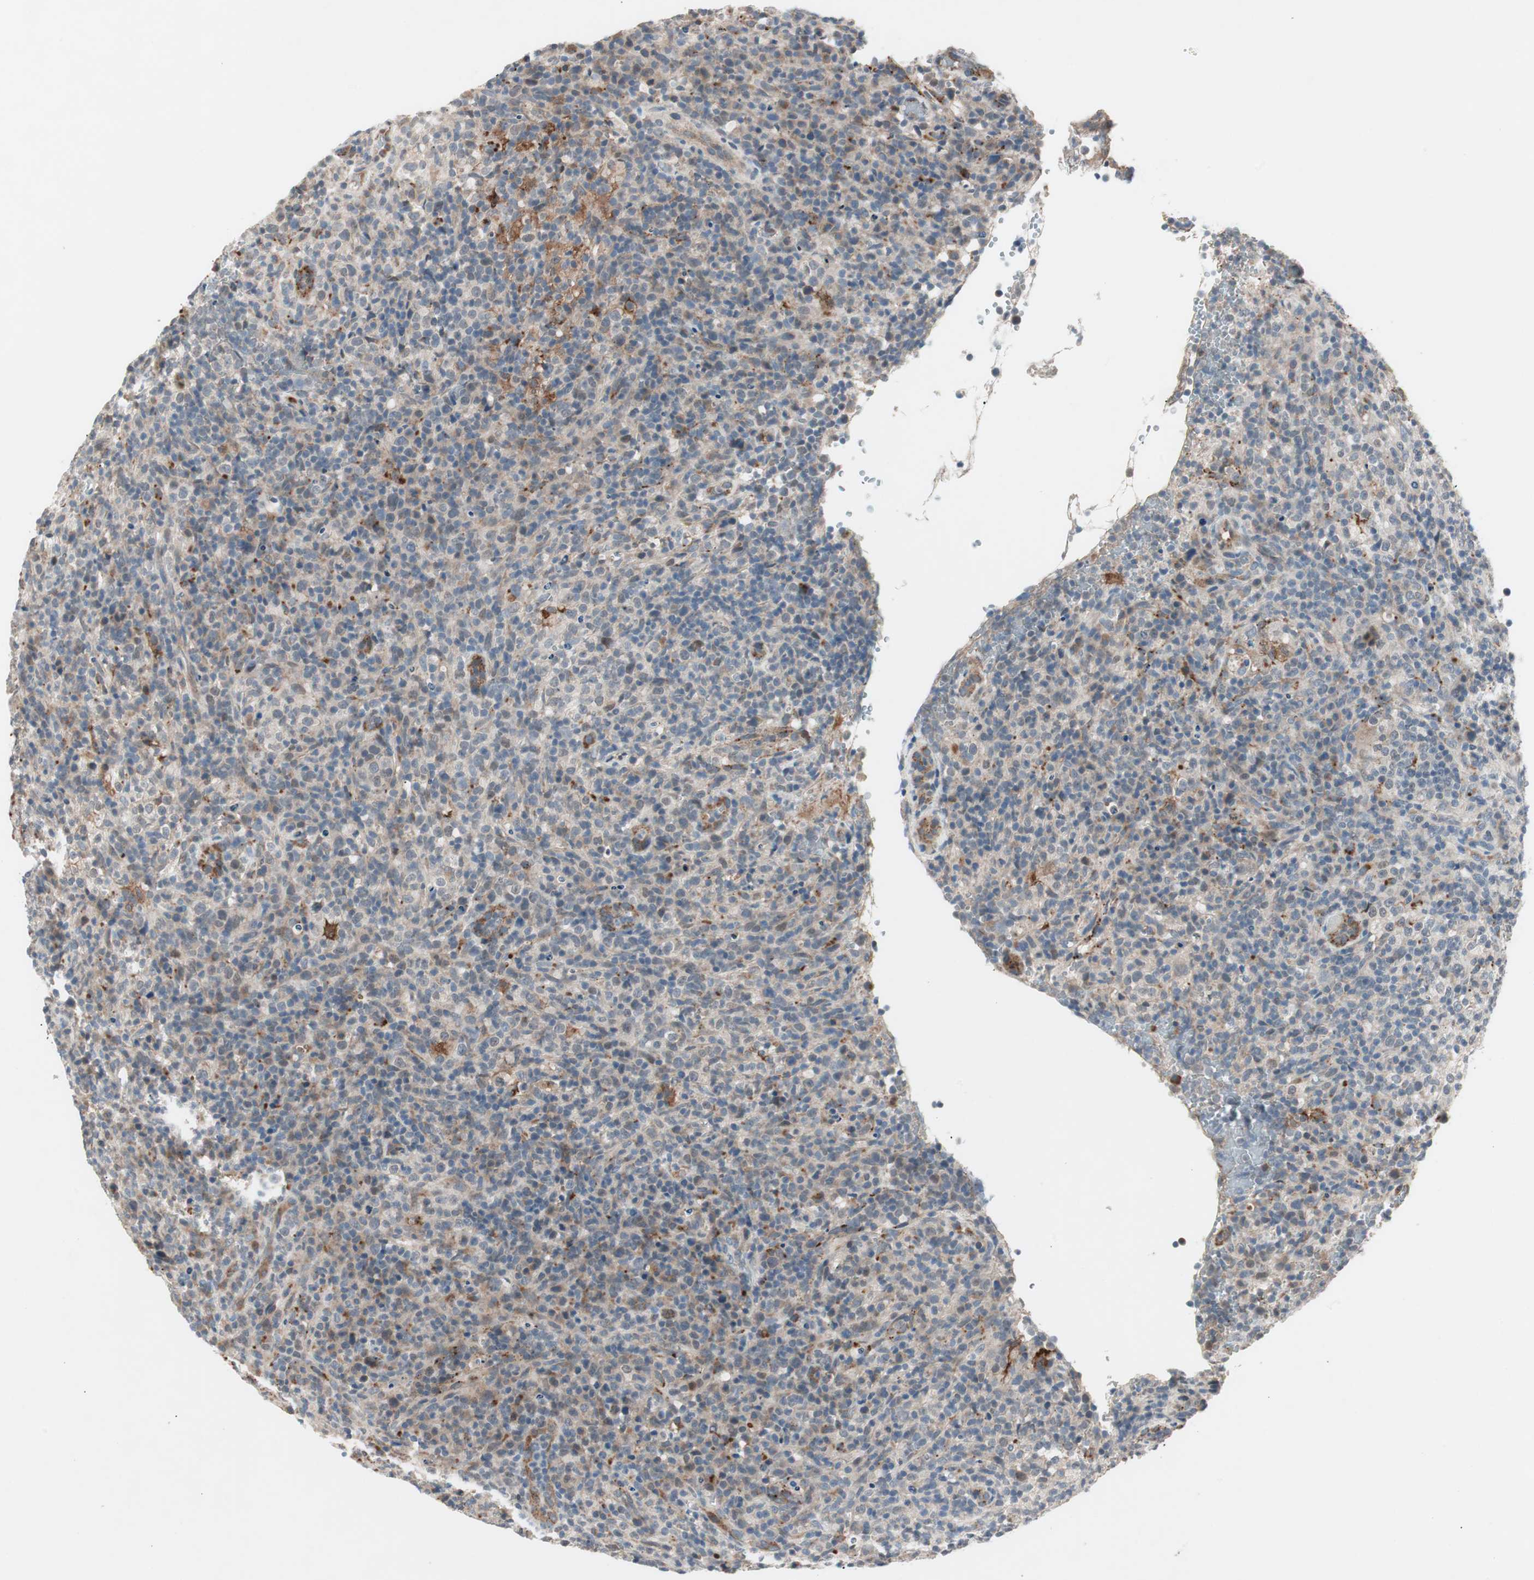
{"staining": {"intensity": "weak", "quantity": "25%-75%", "location": "cytoplasmic/membranous"}, "tissue": "lymphoma", "cell_type": "Tumor cells", "image_type": "cancer", "snomed": [{"axis": "morphology", "description": "Malignant lymphoma, non-Hodgkin's type, High grade"}, {"axis": "topography", "description": "Lymph node"}], "caption": "Lymphoma tissue shows weak cytoplasmic/membranous positivity in approximately 25%-75% of tumor cells, visualized by immunohistochemistry. (DAB (3,3'-diaminobenzidine) IHC, brown staining for protein, blue staining for nuclei).", "gene": "FGFR4", "patient": {"sex": "female", "age": 76}}